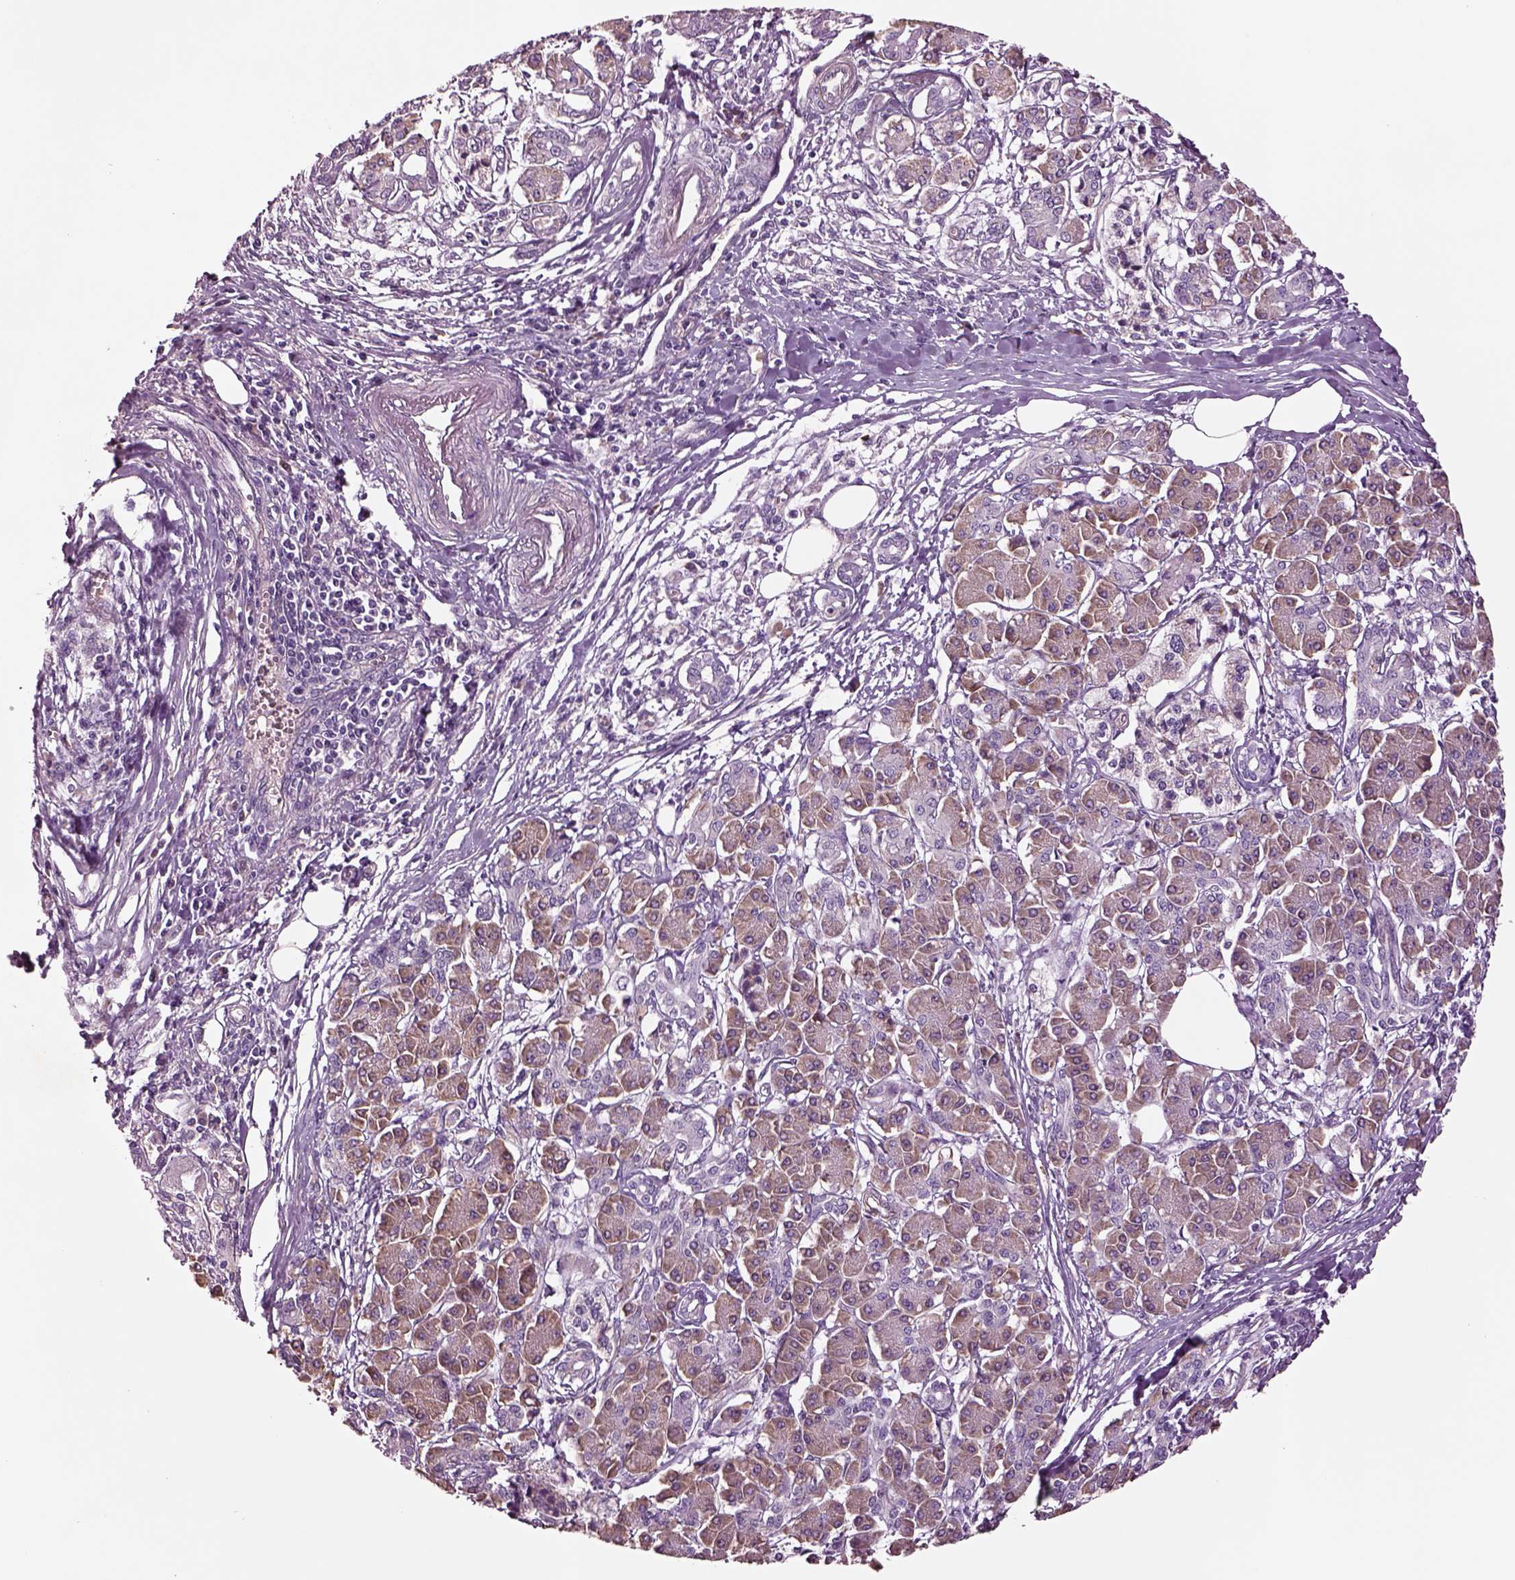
{"staining": {"intensity": "negative", "quantity": "none", "location": "none"}, "tissue": "pancreatic cancer", "cell_type": "Tumor cells", "image_type": "cancer", "snomed": [{"axis": "morphology", "description": "Adenocarcinoma, NOS"}, {"axis": "topography", "description": "Pancreas"}], "caption": "Tumor cells show no significant protein positivity in pancreatic cancer.", "gene": "HTR1B", "patient": {"sex": "female", "age": 68}}